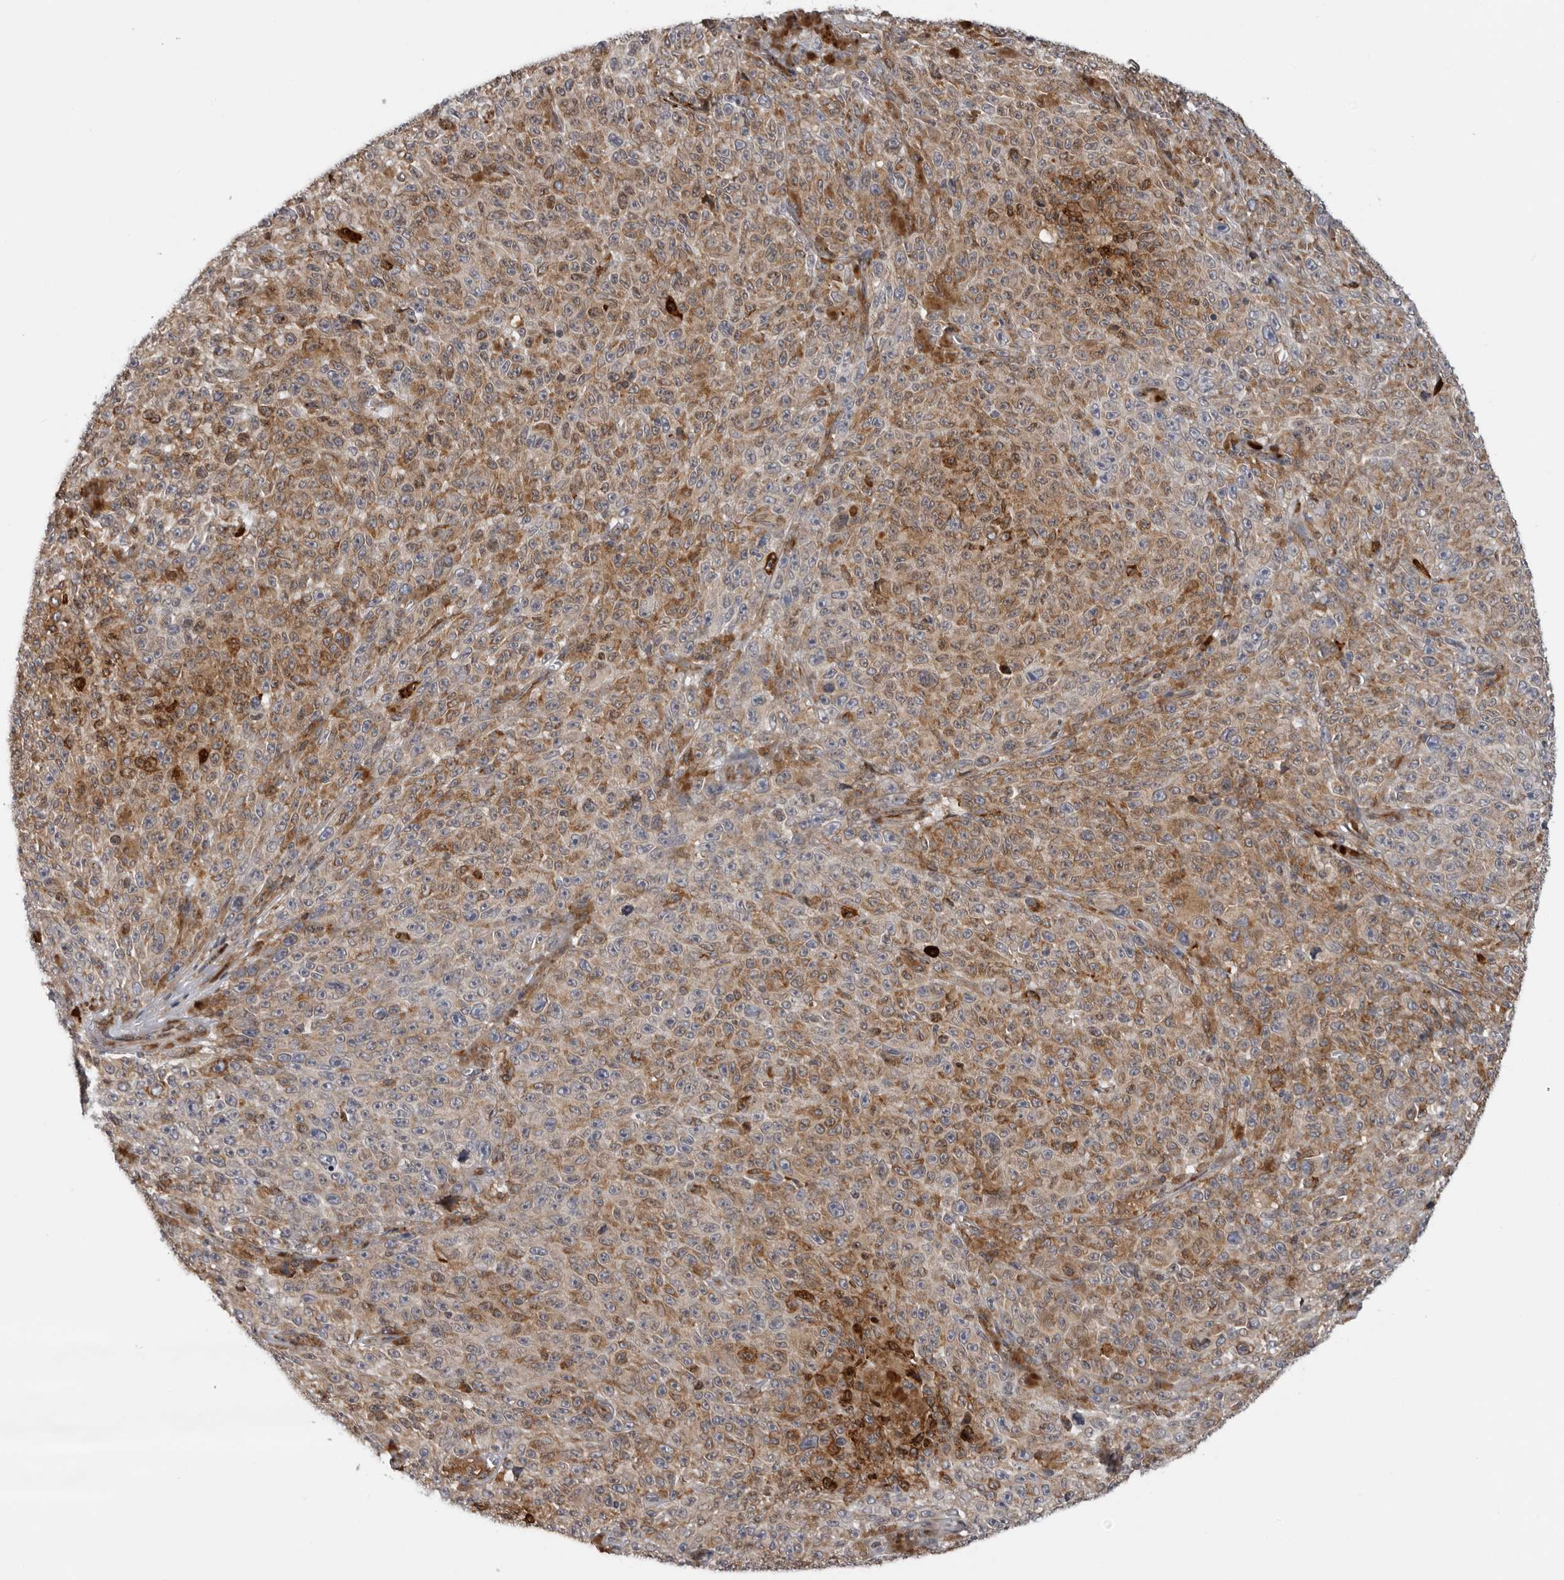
{"staining": {"intensity": "moderate", "quantity": ">75%", "location": "cytoplasmic/membranous"}, "tissue": "melanoma", "cell_type": "Tumor cells", "image_type": "cancer", "snomed": [{"axis": "morphology", "description": "Malignant melanoma, NOS"}, {"axis": "topography", "description": "Skin"}], "caption": "High-power microscopy captured an immunohistochemistry (IHC) histopathology image of malignant melanoma, revealing moderate cytoplasmic/membranous positivity in about >75% of tumor cells.", "gene": "ALPK2", "patient": {"sex": "female", "age": 82}}